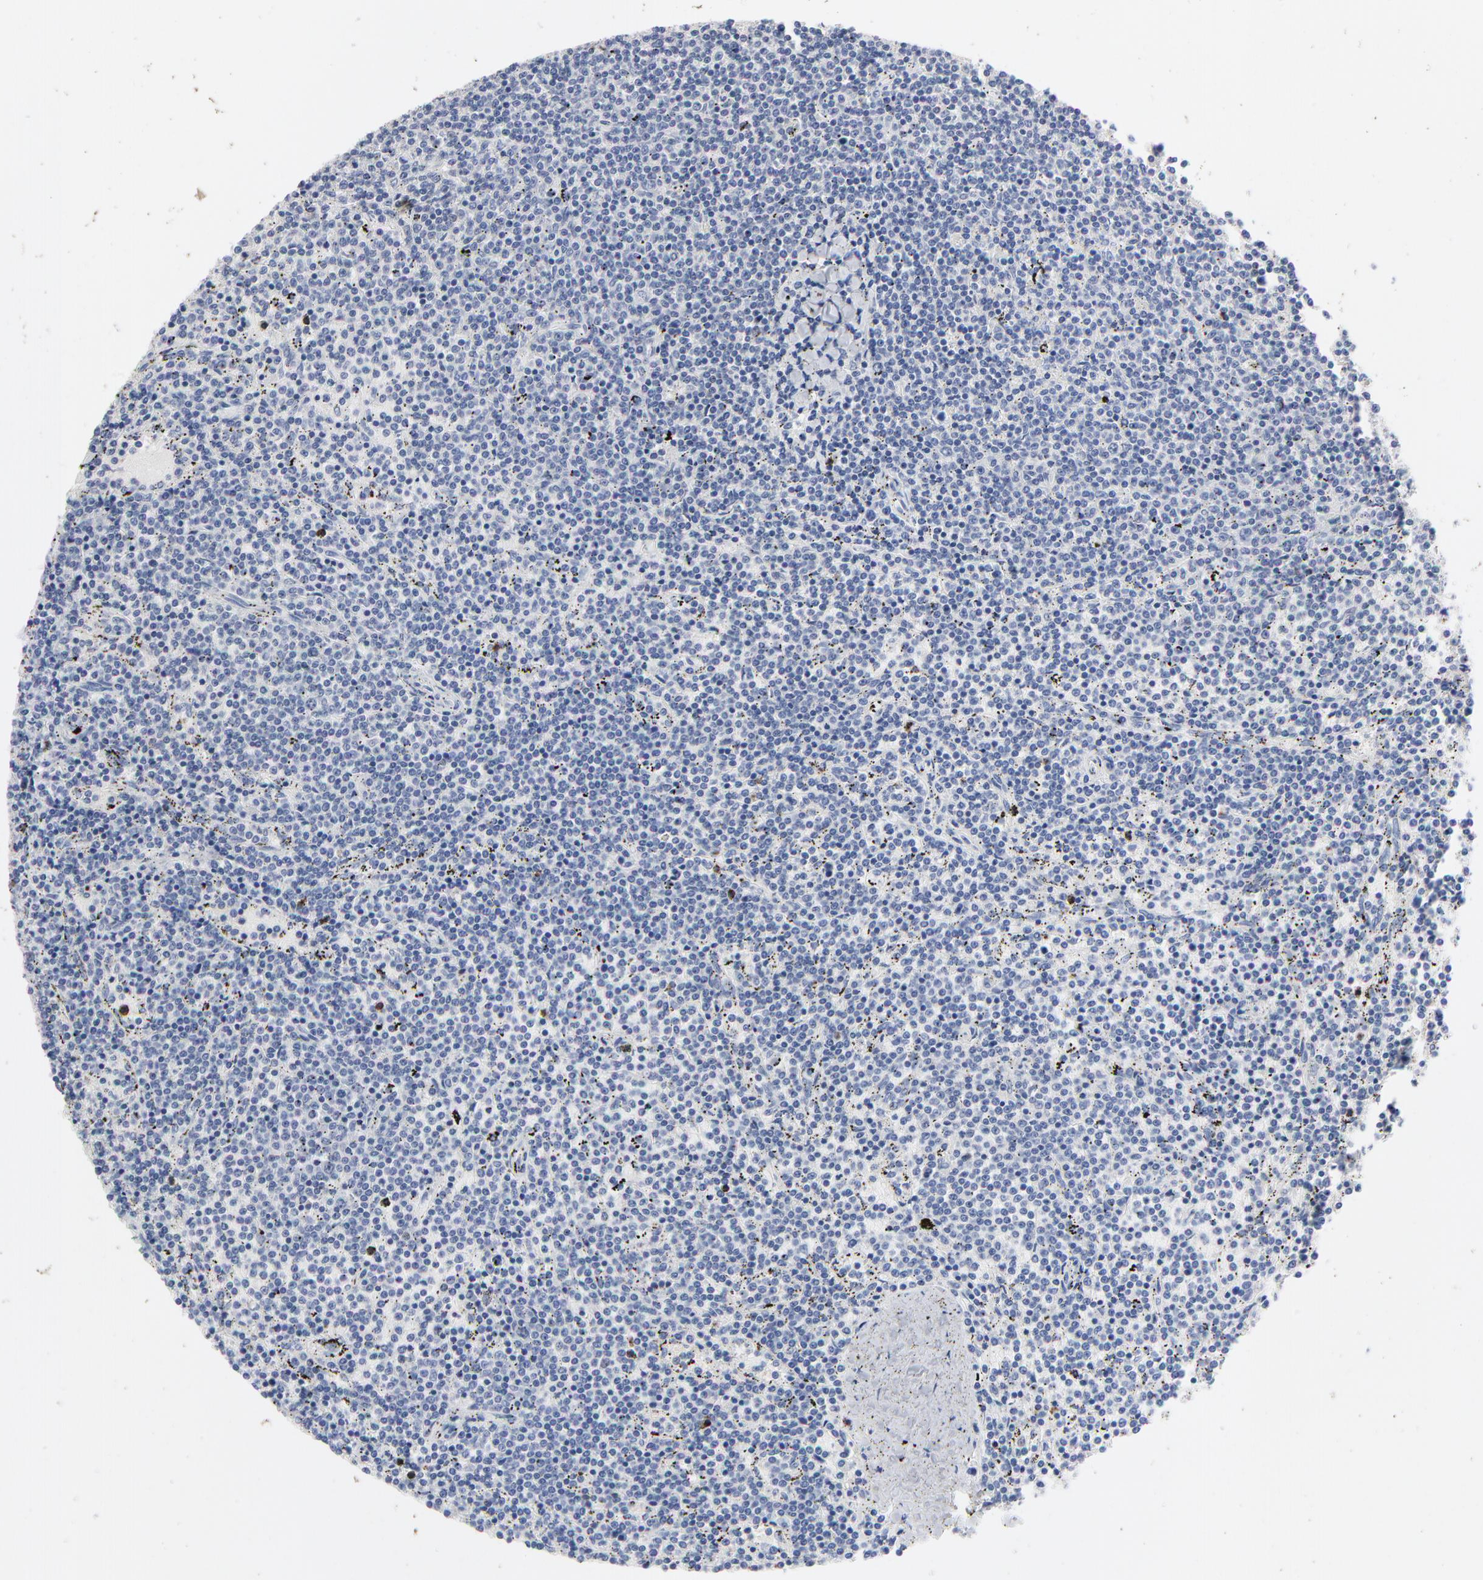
{"staining": {"intensity": "moderate", "quantity": "<25%", "location": "nuclear"}, "tissue": "lymphoma", "cell_type": "Tumor cells", "image_type": "cancer", "snomed": [{"axis": "morphology", "description": "Malignant lymphoma, non-Hodgkin's type, Low grade"}, {"axis": "topography", "description": "Spleen"}], "caption": "Moderate nuclear staining for a protein is appreciated in about <25% of tumor cells of malignant lymphoma, non-Hodgkin's type (low-grade) using IHC.", "gene": "AADAC", "patient": {"sex": "female", "age": 50}}